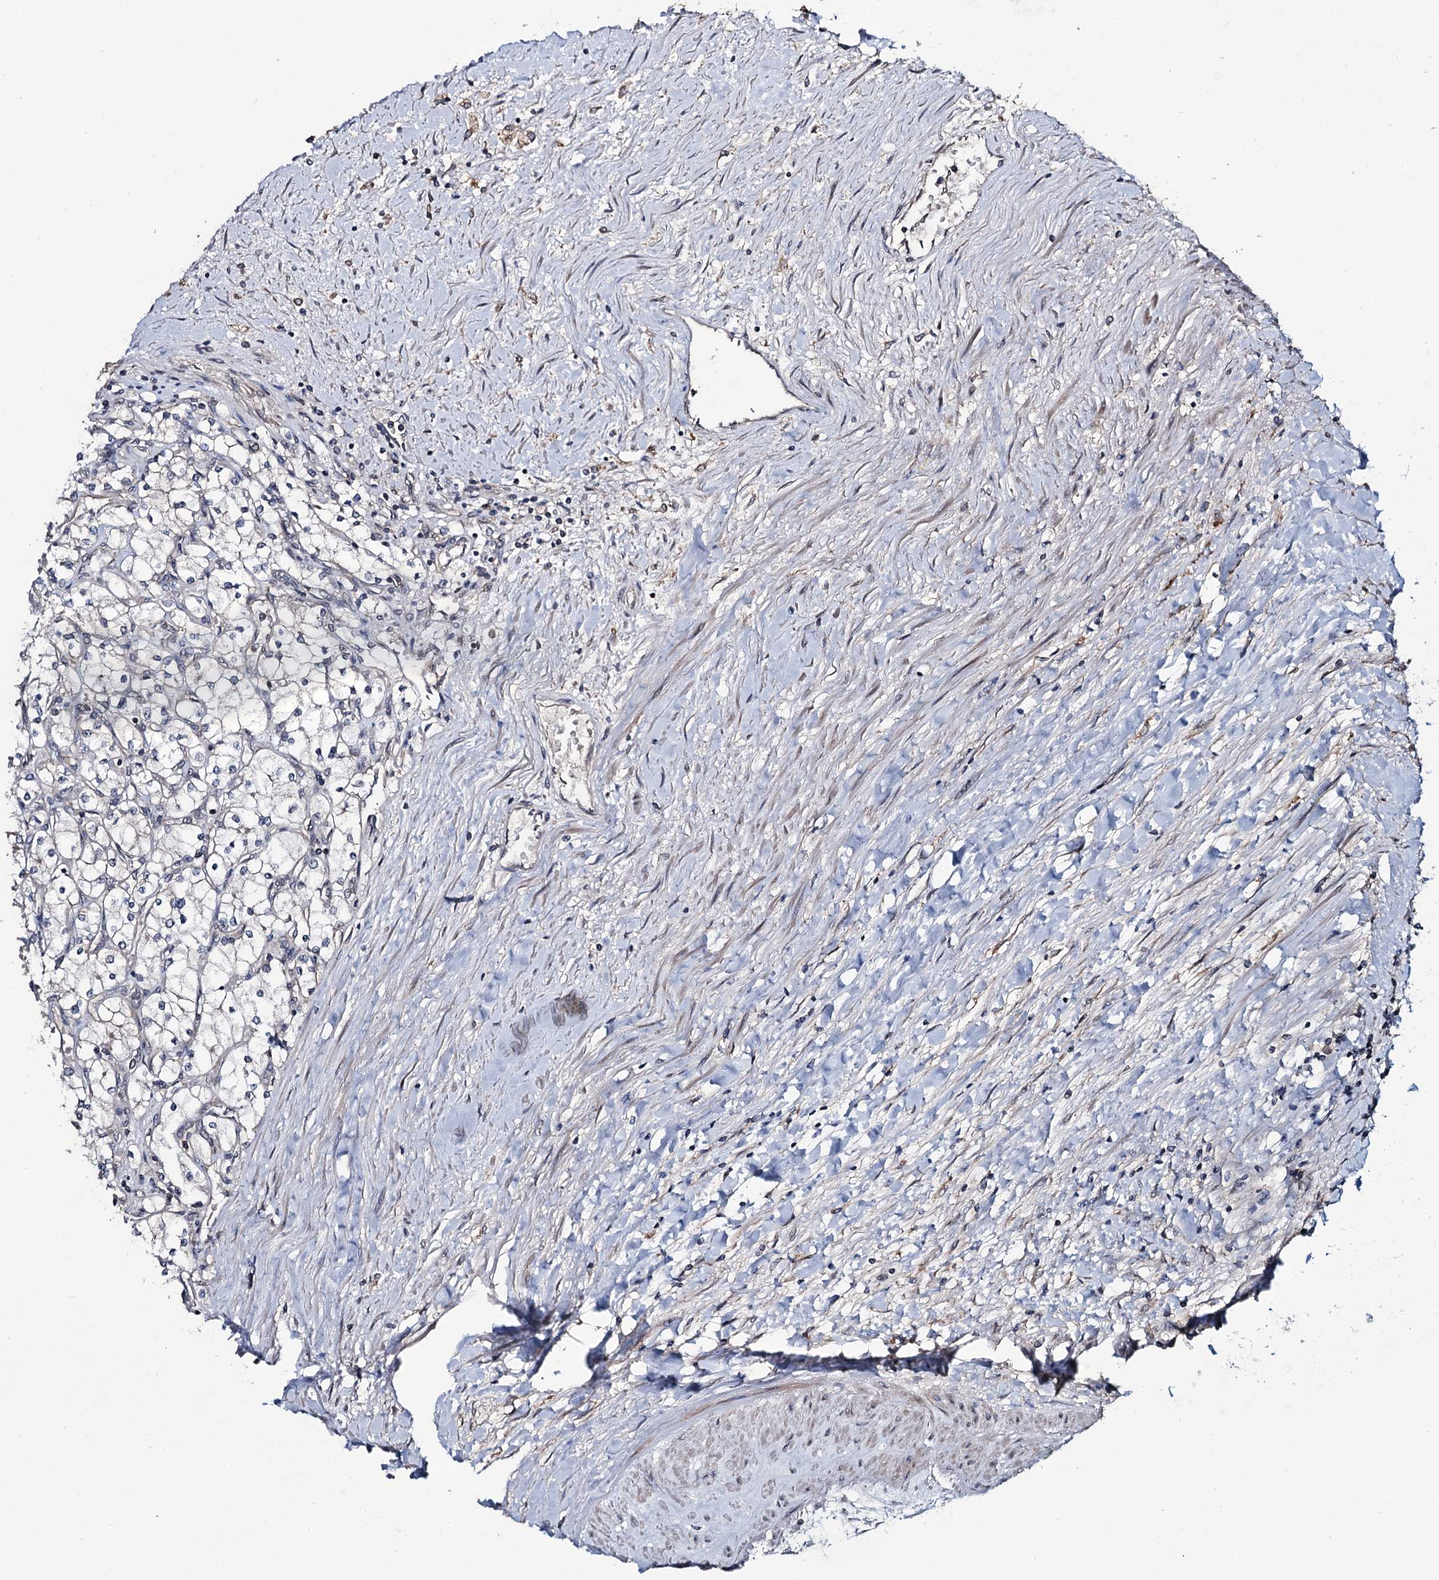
{"staining": {"intensity": "negative", "quantity": "none", "location": "none"}, "tissue": "renal cancer", "cell_type": "Tumor cells", "image_type": "cancer", "snomed": [{"axis": "morphology", "description": "Adenocarcinoma, NOS"}, {"axis": "topography", "description": "Kidney"}], "caption": "This is an immunohistochemistry image of renal adenocarcinoma. There is no staining in tumor cells.", "gene": "MRPS31", "patient": {"sex": "male", "age": 80}}